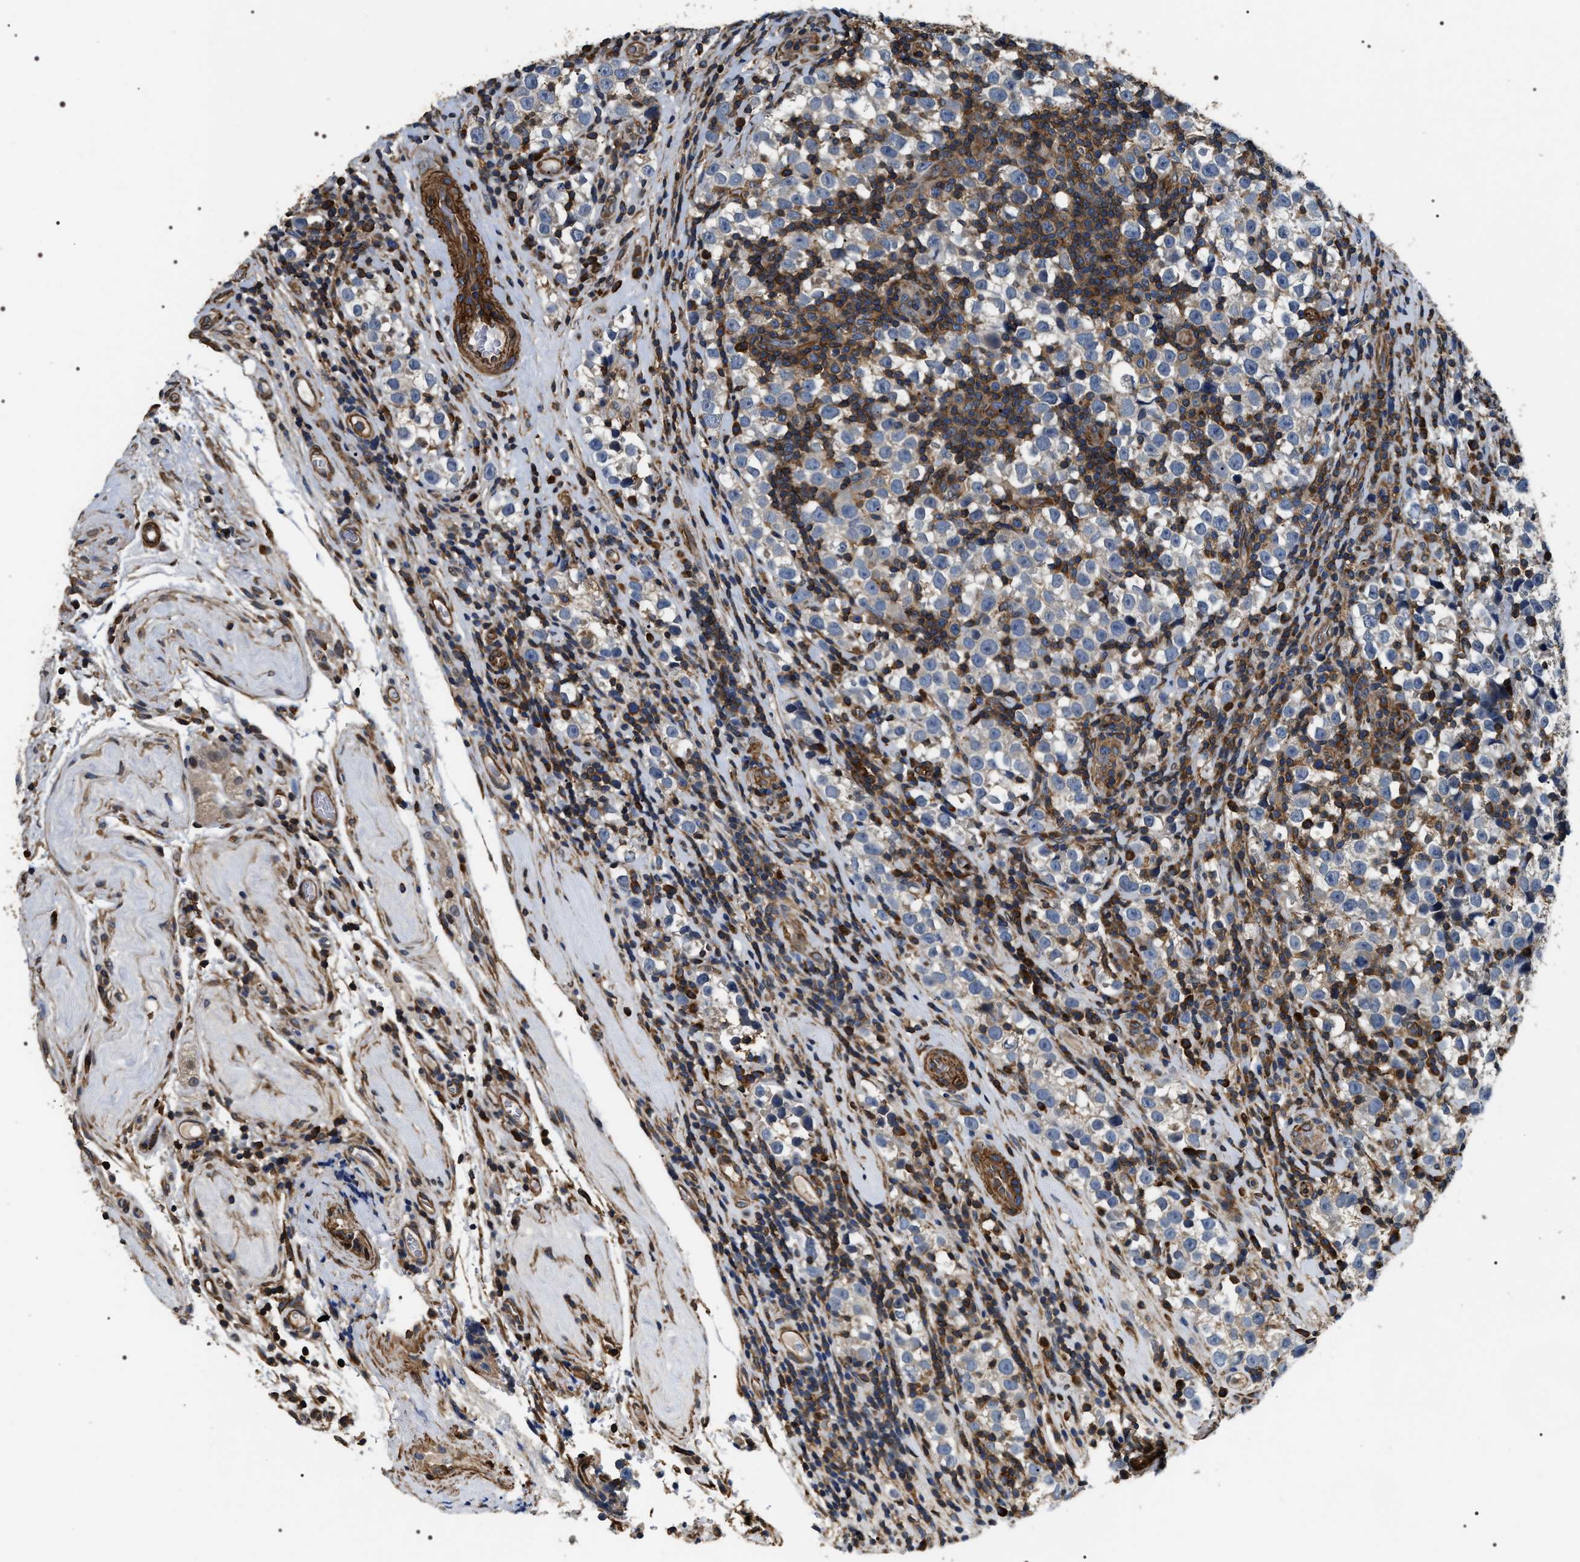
{"staining": {"intensity": "negative", "quantity": "none", "location": "none"}, "tissue": "testis cancer", "cell_type": "Tumor cells", "image_type": "cancer", "snomed": [{"axis": "morphology", "description": "Normal tissue, NOS"}, {"axis": "morphology", "description": "Seminoma, NOS"}, {"axis": "topography", "description": "Testis"}], "caption": "A high-resolution image shows immunohistochemistry (IHC) staining of testis cancer, which displays no significant expression in tumor cells.", "gene": "ZC3HAV1L", "patient": {"sex": "male", "age": 43}}